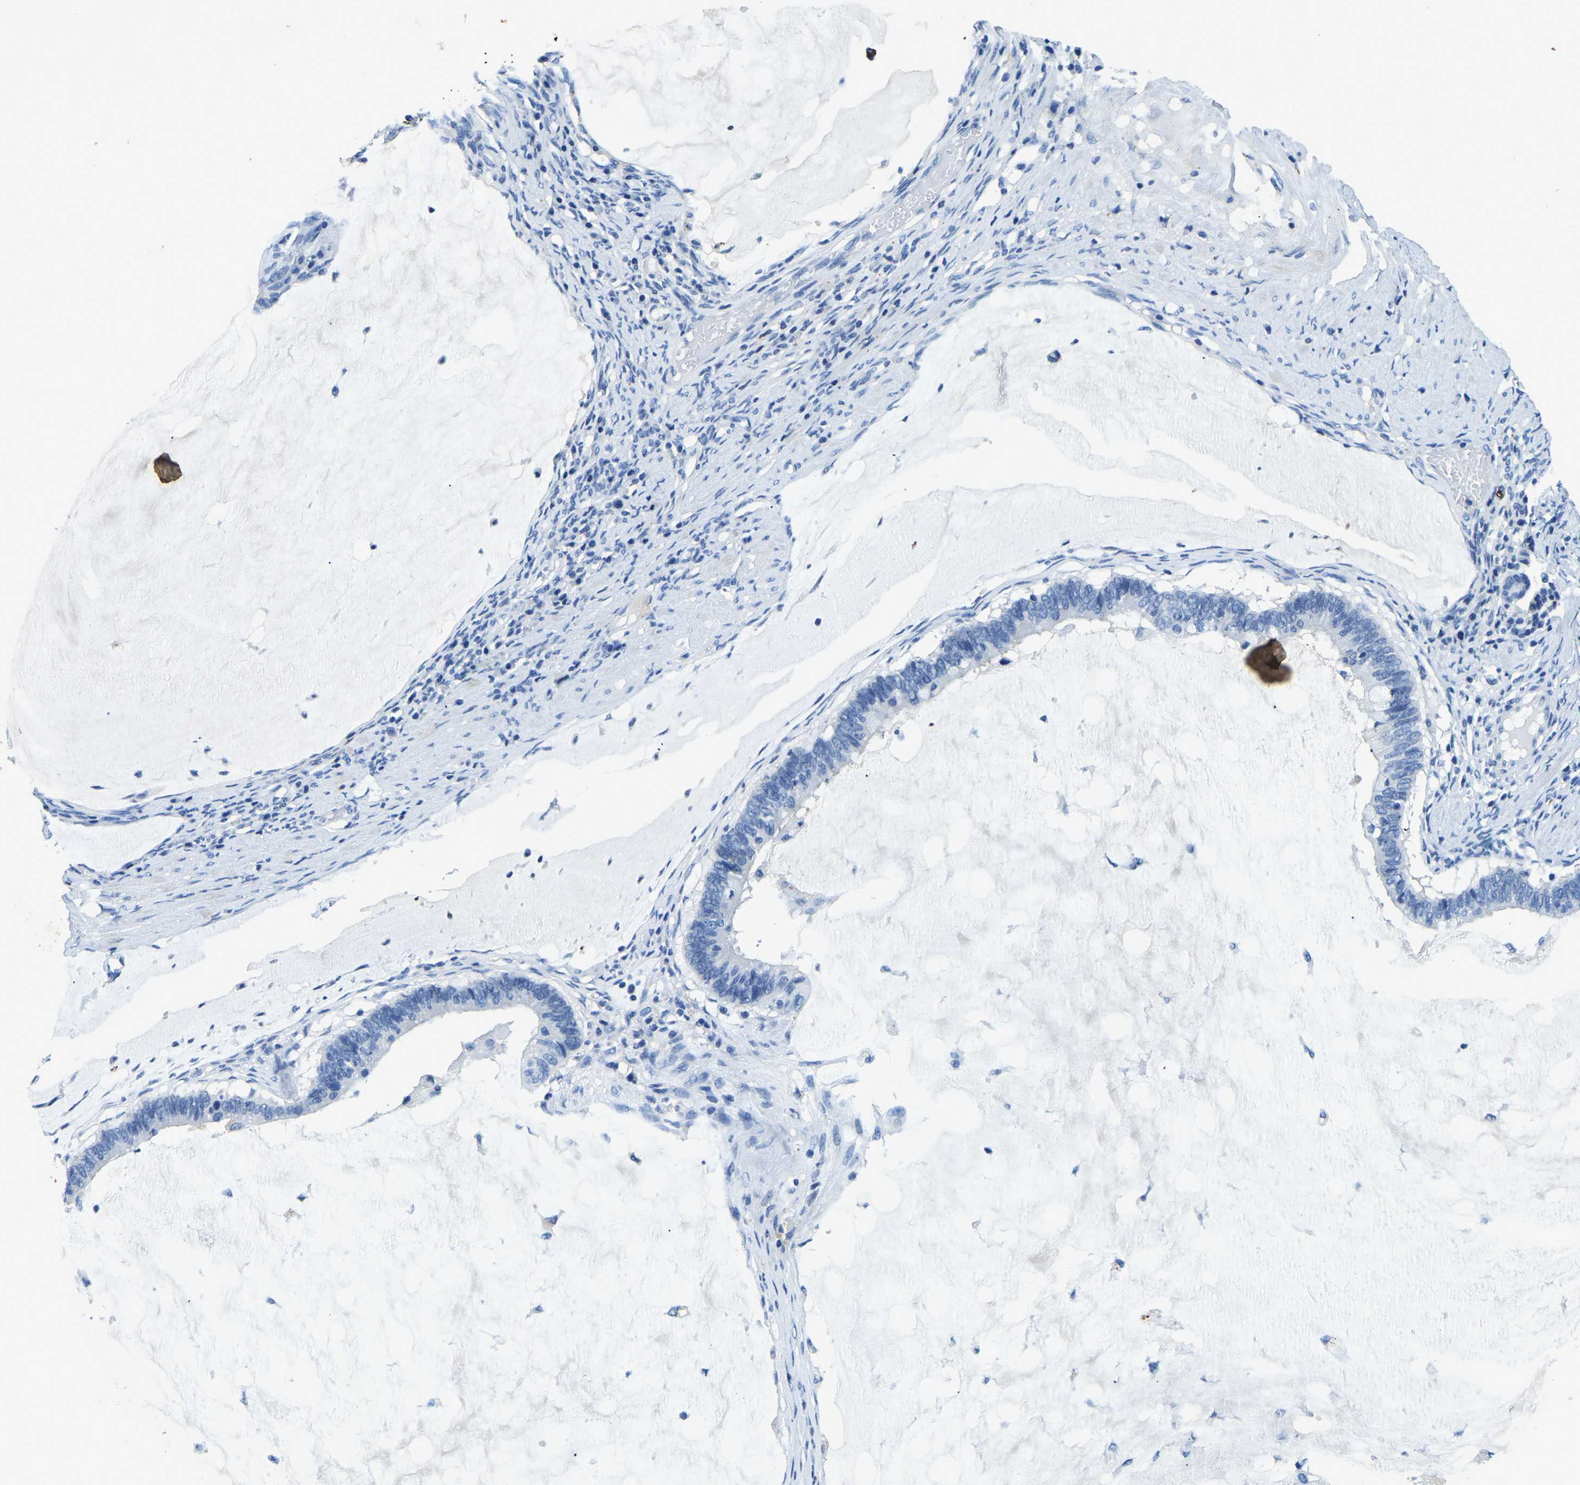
{"staining": {"intensity": "negative", "quantity": "none", "location": "none"}, "tissue": "ovarian cancer", "cell_type": "Tumor cells", "image_type": "cancer", "snomed": [{"axis": "morphology", "description": "Cystadenocarcinoma, mucinous, NOS"}, {"axis": "topography", "description": "Ovary"}], "caption": "This is an immunohistochemistry (IHC) photomicrograph of ovarian mucinous cystadenocarcinoma. There is no positivity in tumor cells.", "gene": "UBN2", "patient": {"sex": "female", "age": 61}}